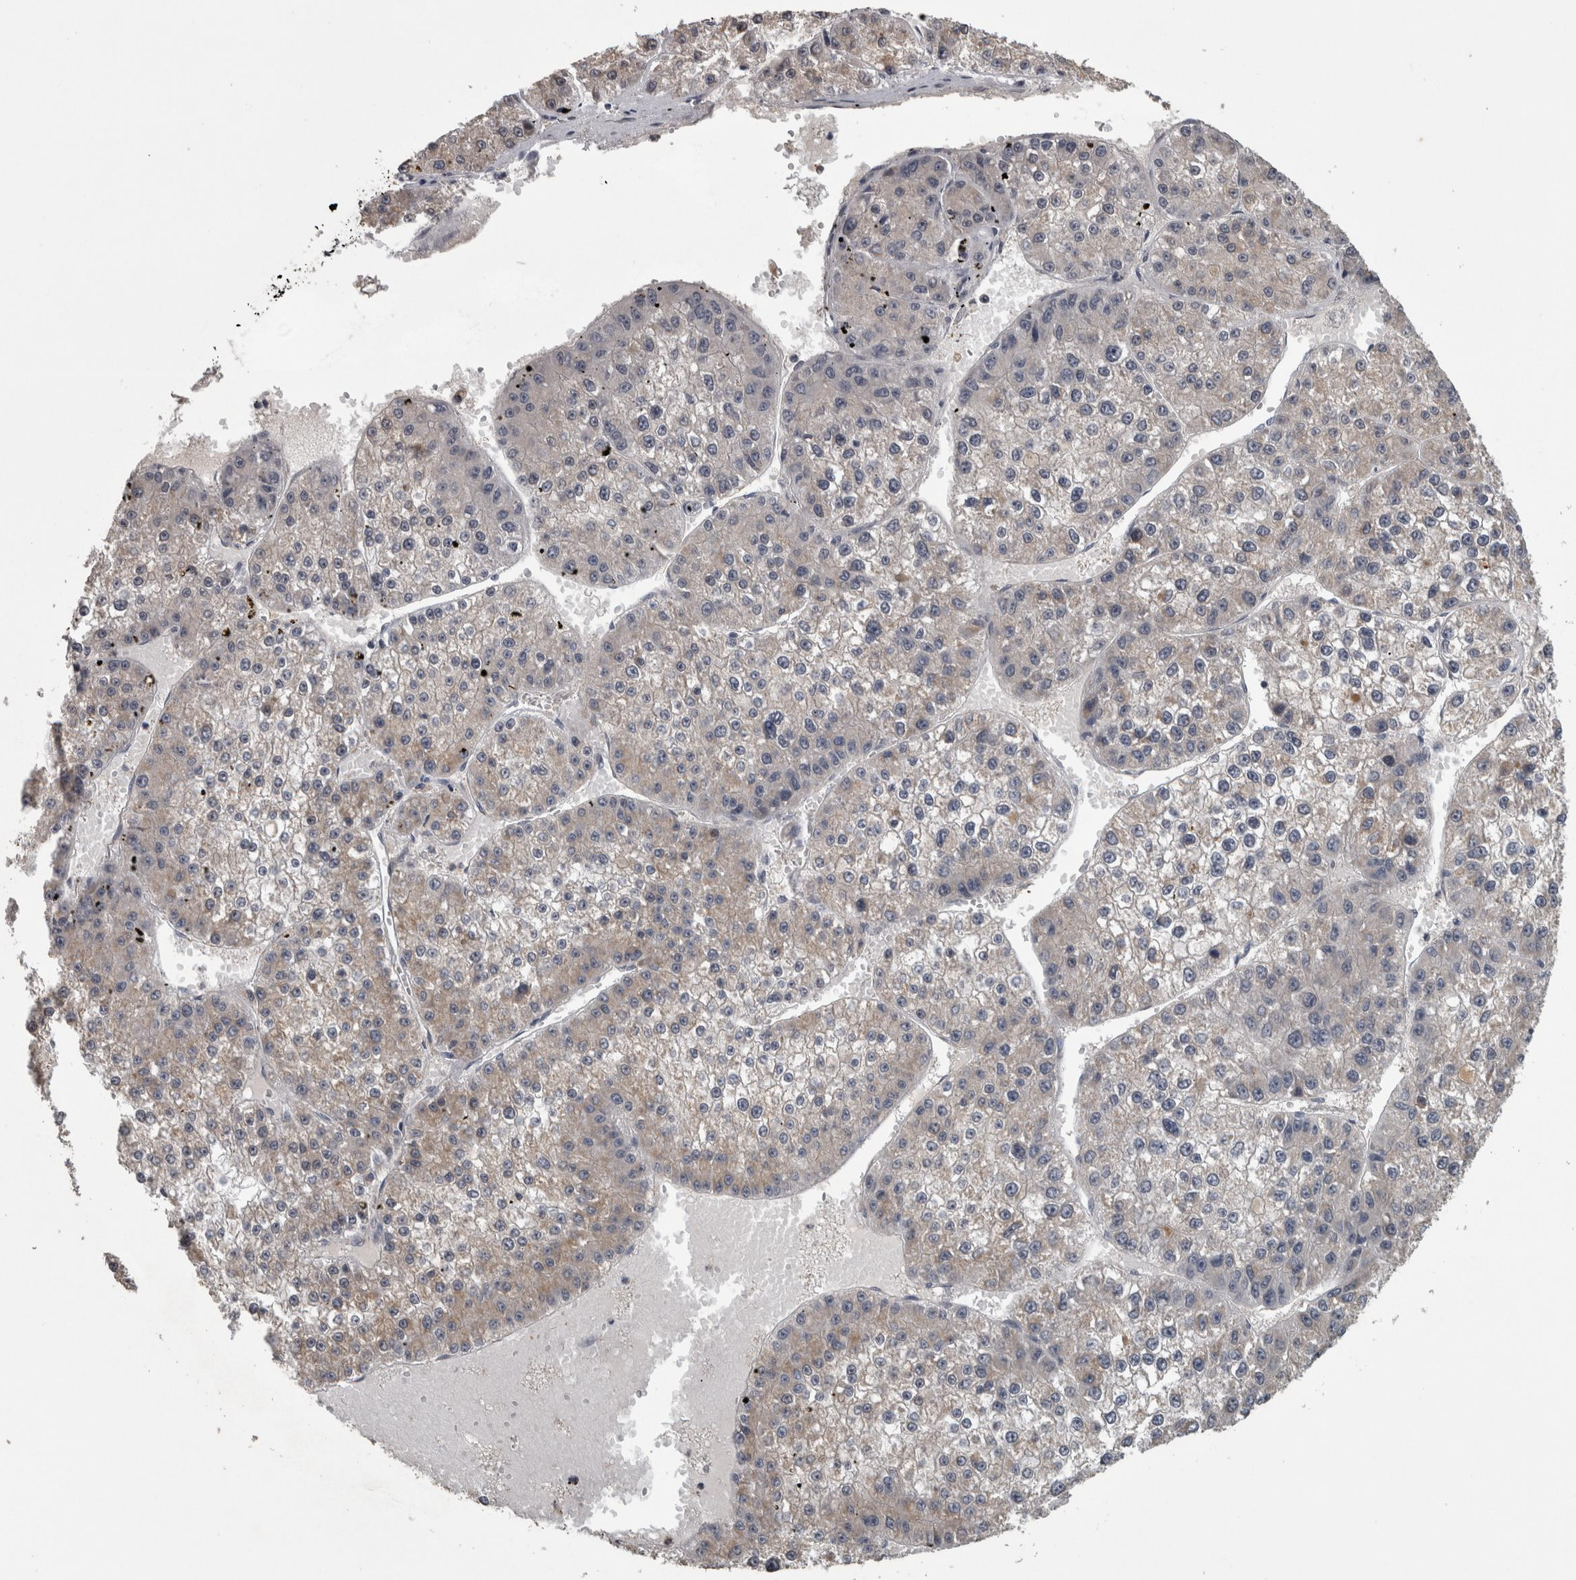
{"staining": {"intensity": "negative", "quantity": "none", "location": "none"}, "tissue": "liver cancer", "cell_type": "Tumor cells", "image_type": "cancer", "snomed": [{"axis": "morphology", "description": "Carcinoma, Hepatocellular, NOS"}, {"axis": "topography", "description": "Liver"}], "caption": "Protein analysis of liver cancer shows no significant staining in tumor cells. (DAB IHC visualized using brightfield microscopy, high magnification).", "gene": "DBT", "patient": {"sex": "female", "age": 73}}